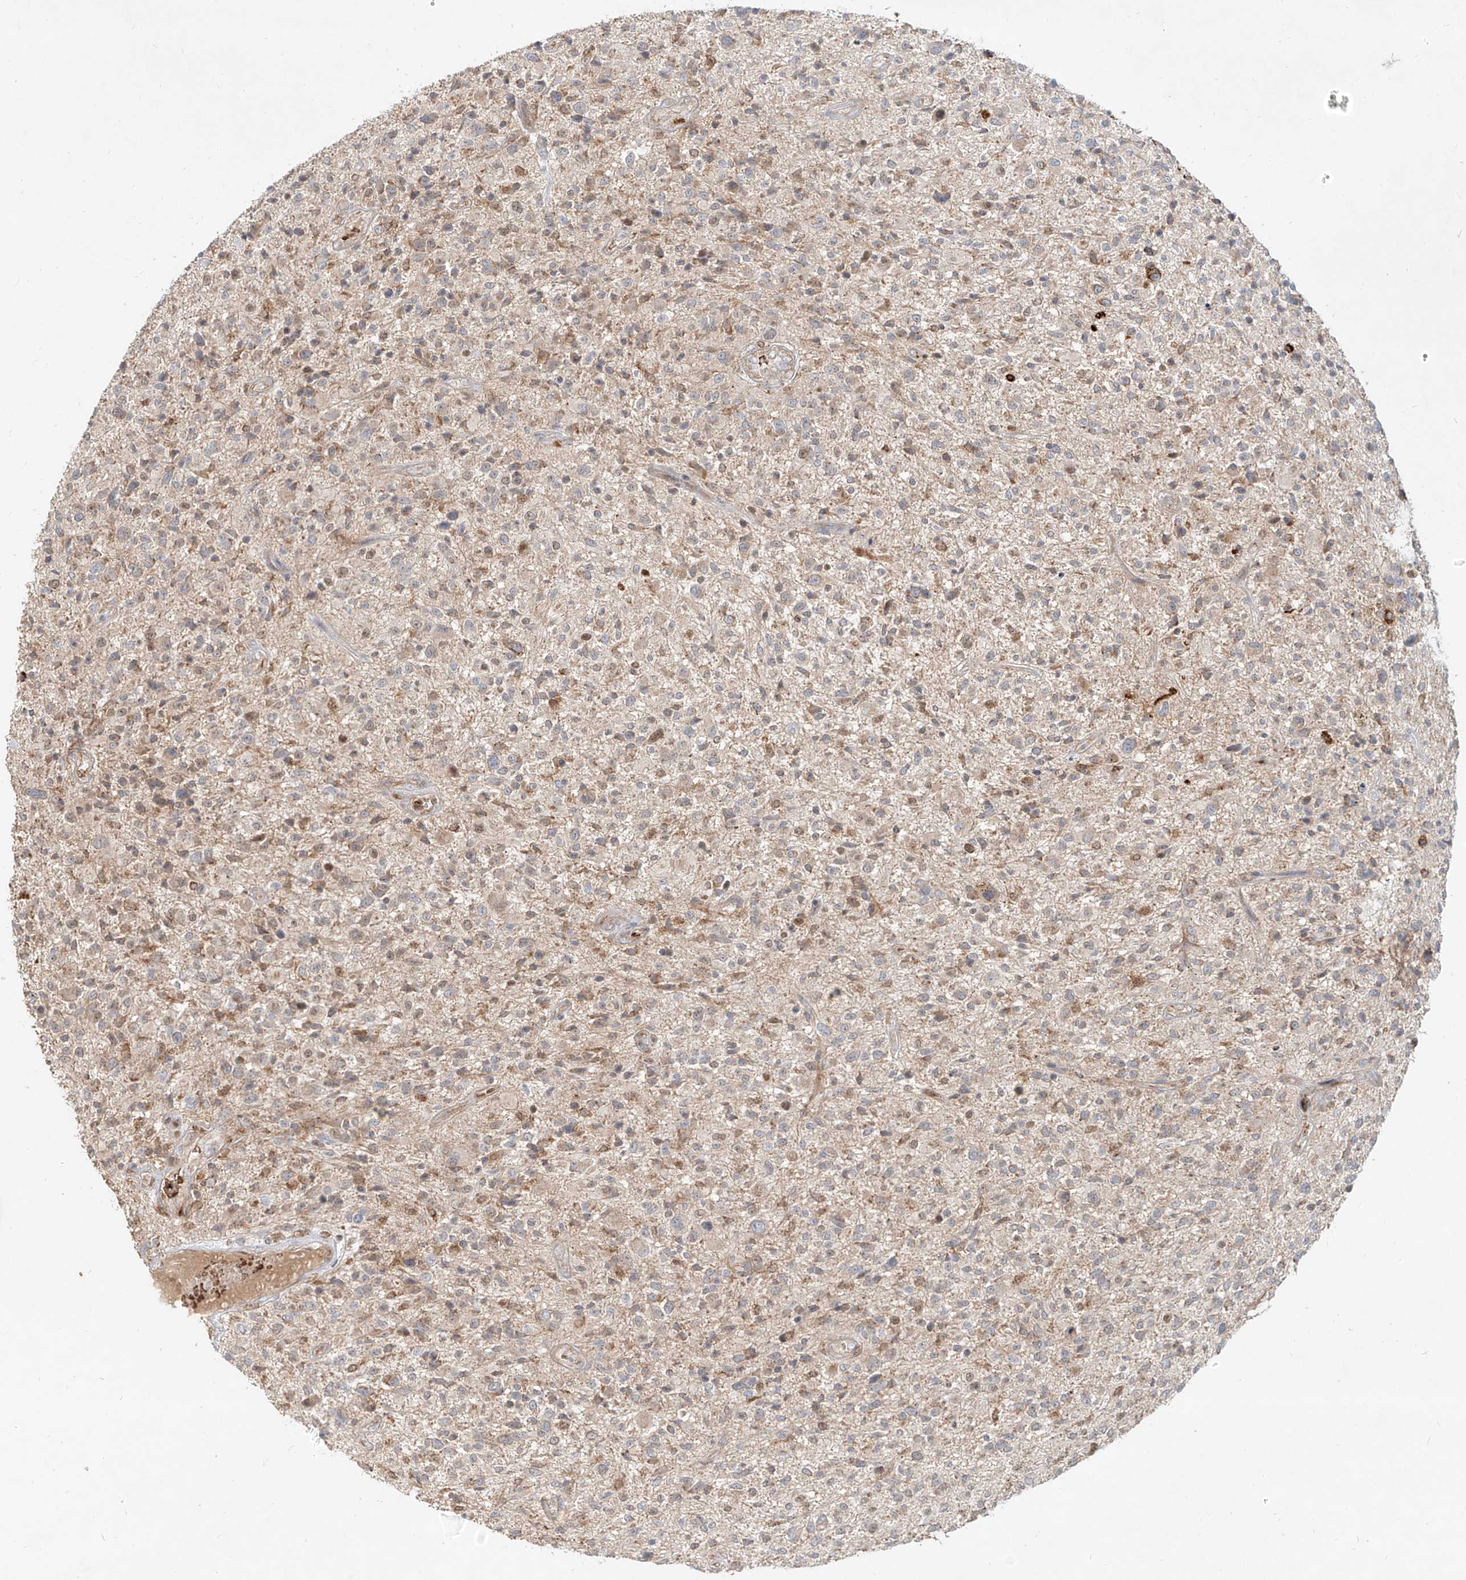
{"staining": {"intensity": "negative", "quantity": "none", "location": "none"}, "tissue": "glioma", "cell_type": "Tumor cells", "image_type": "cancer", "snomed": [{"axis": "morphology", "description": "Glioma, malignant, High grade"}, {"axis": "topography", "description": "Brain"}], "caption": "Tumor cells show no significant expression in malignant glioma (high-grade). (Brightfield microscopy of DAB immunohistochemistry at high magnification).", "gene": "FGD2", "patient": {"sex": "male", "age": 47}}